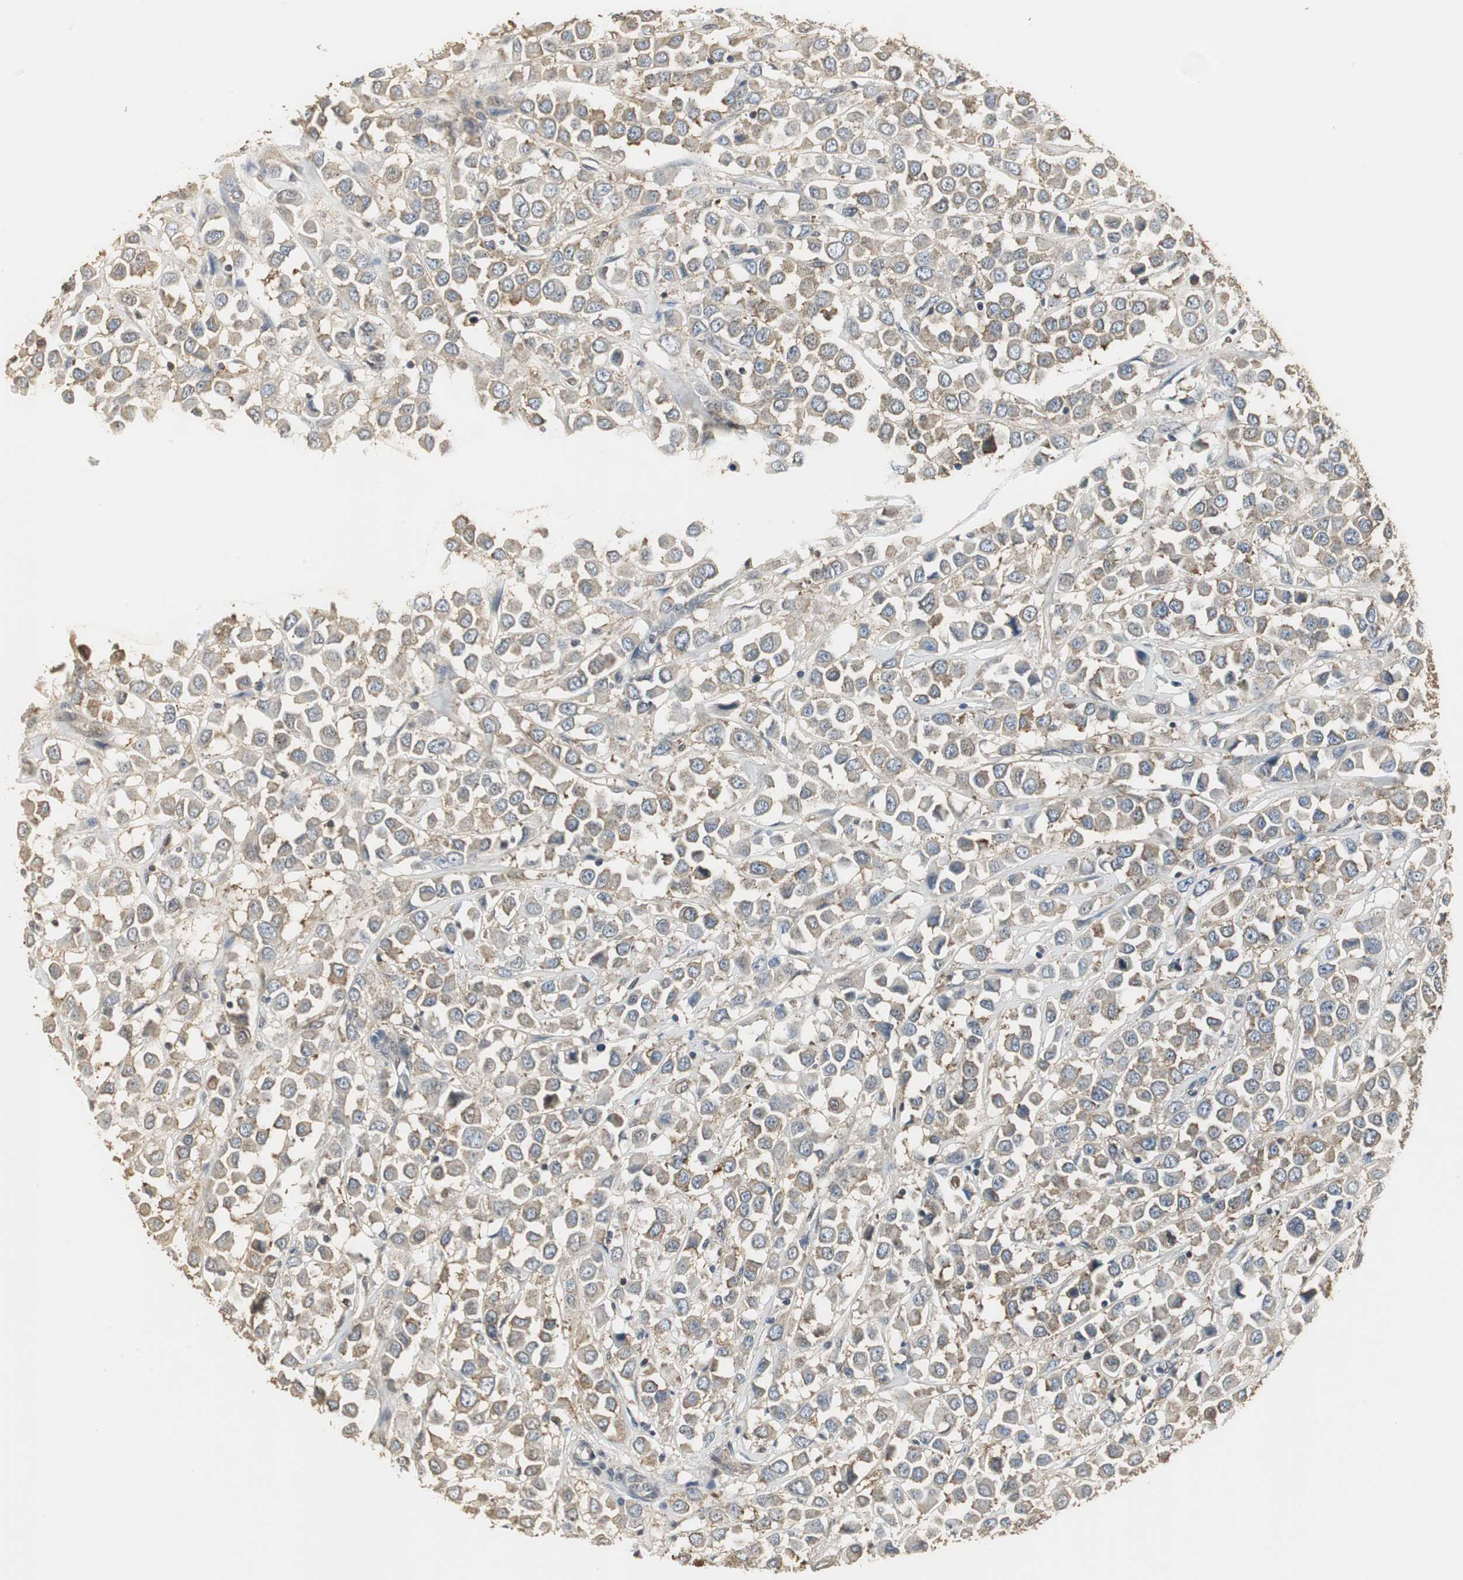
{"staining": {"intensity": "weak", "quantity": ">75%", "location": "cytoplasmic/membranous"}, "tissue": "breast cancer", "cell_type": "Tumor cells", "image_type": "cancer", "snomed": [{"axis": "morphology", "description": "Duct carcinoma"}, {"axis": "topography", "description": "Breast"}], "caption": "An immunohistochemistry micrograph of tumor tissue is shown. Protein staining in brown labels weak cytoplasmic/membranous positivity in breast cancer within tumor cells.", "gene": "CCT5", "patient": {"sex": "female", "age": 61}}